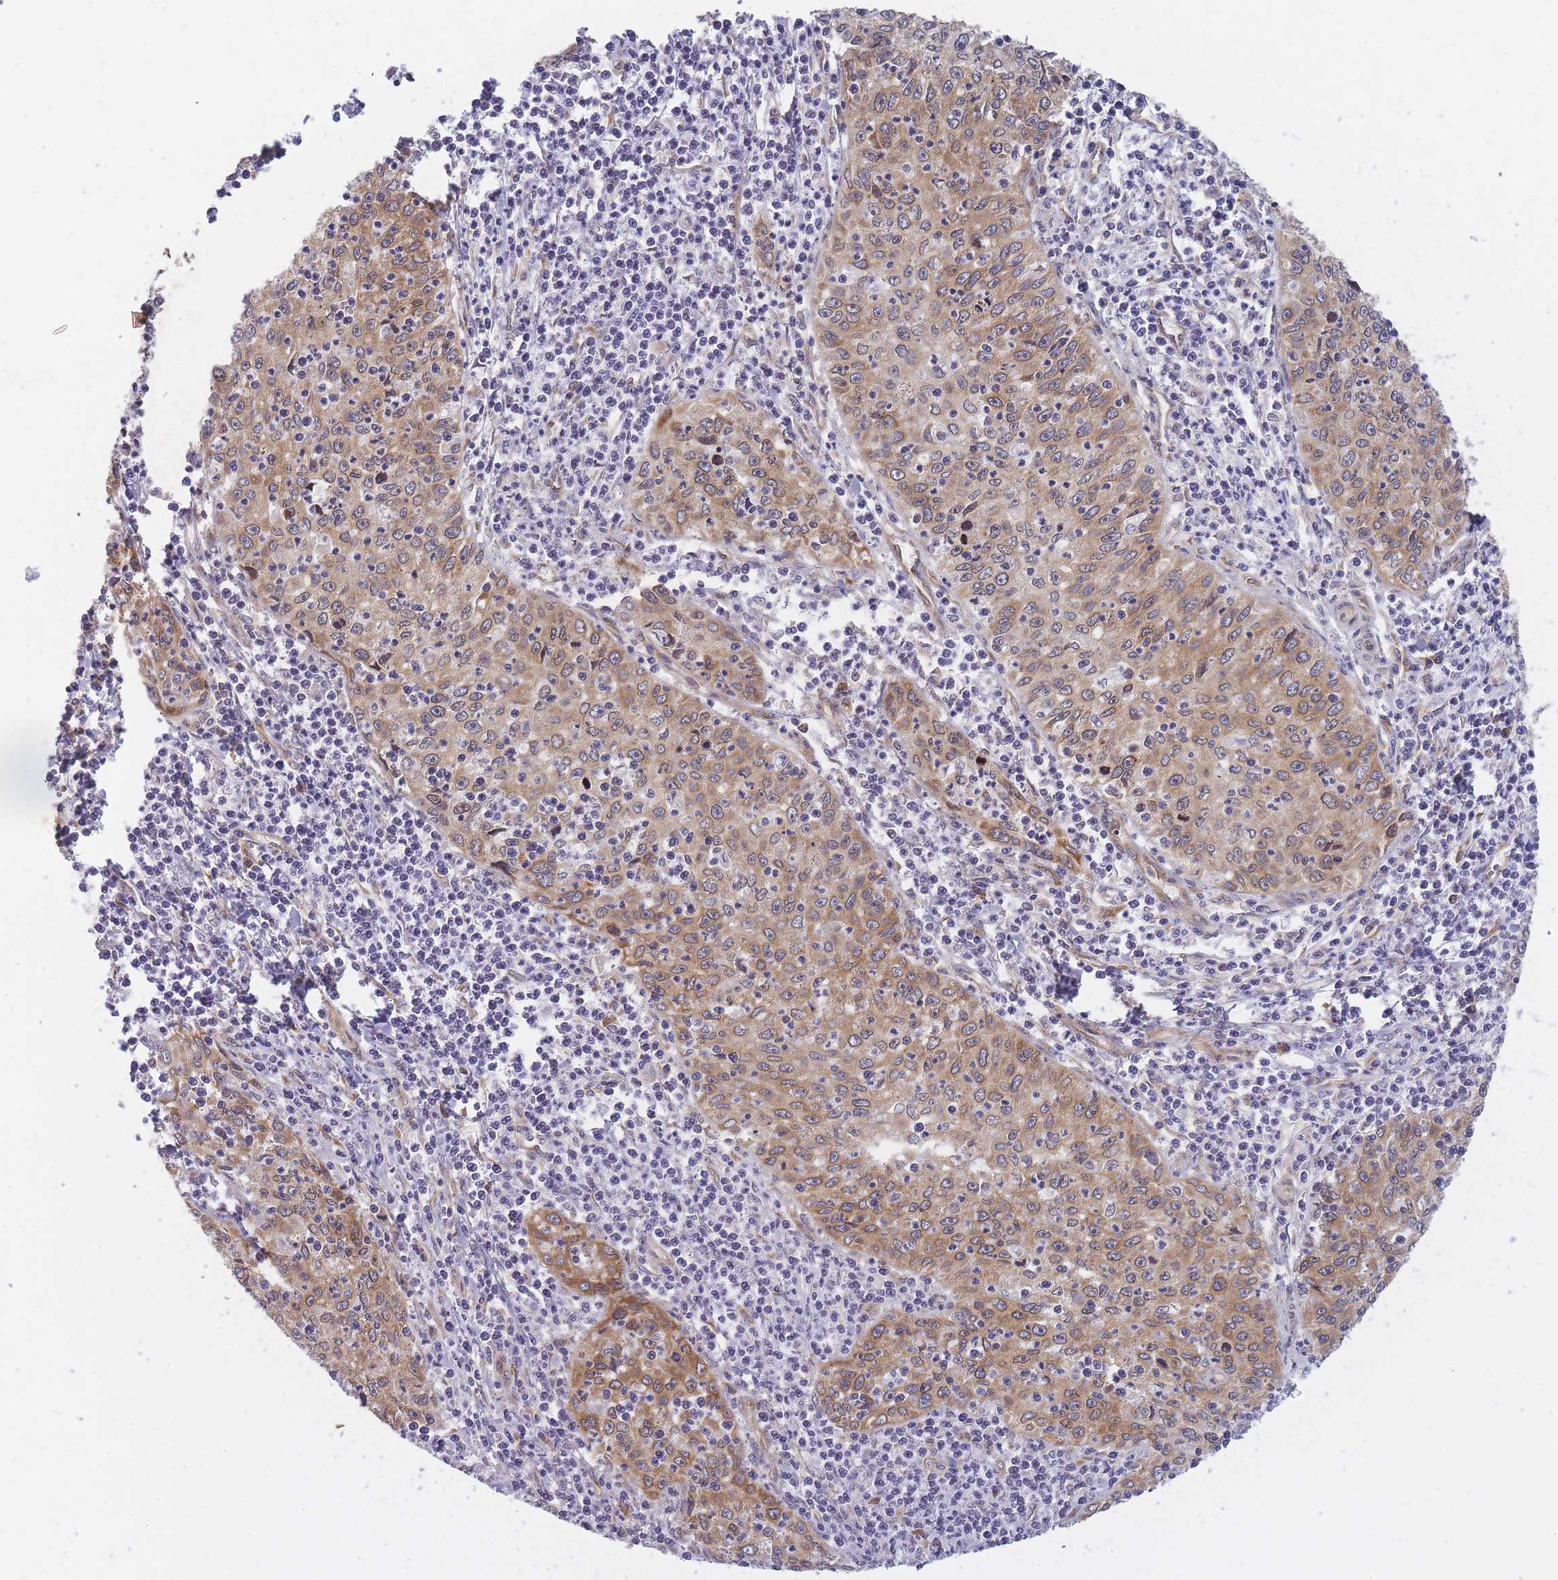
{"staining": {"intensity": "moderate", "quantity": ">75%", "location": "cytoplasmic/membranous,nuclear"}, "tissue": "cervical cancer", "cell_type": "Tumor cells", "image_type": "cancer", "snomed": [{"axis": "morphology", "description": "Squamous cell carcinoma, NOS"}, {"axis": "topography", "description": "Cervix"}], "caption": "IHC micrograph of neoplastic tissue: cervical cancer stained using immunohistochemistry (IHC) demonstrates medium levels of moderate protein expression localized specifically in the cytoplasmic/membranous and nuclear of tumor cells, appearing as a cytoplasmic/membranous and nuclear brown color.", "gene": "CCDC124", "patient": {"sex": "female", "age": 30}}